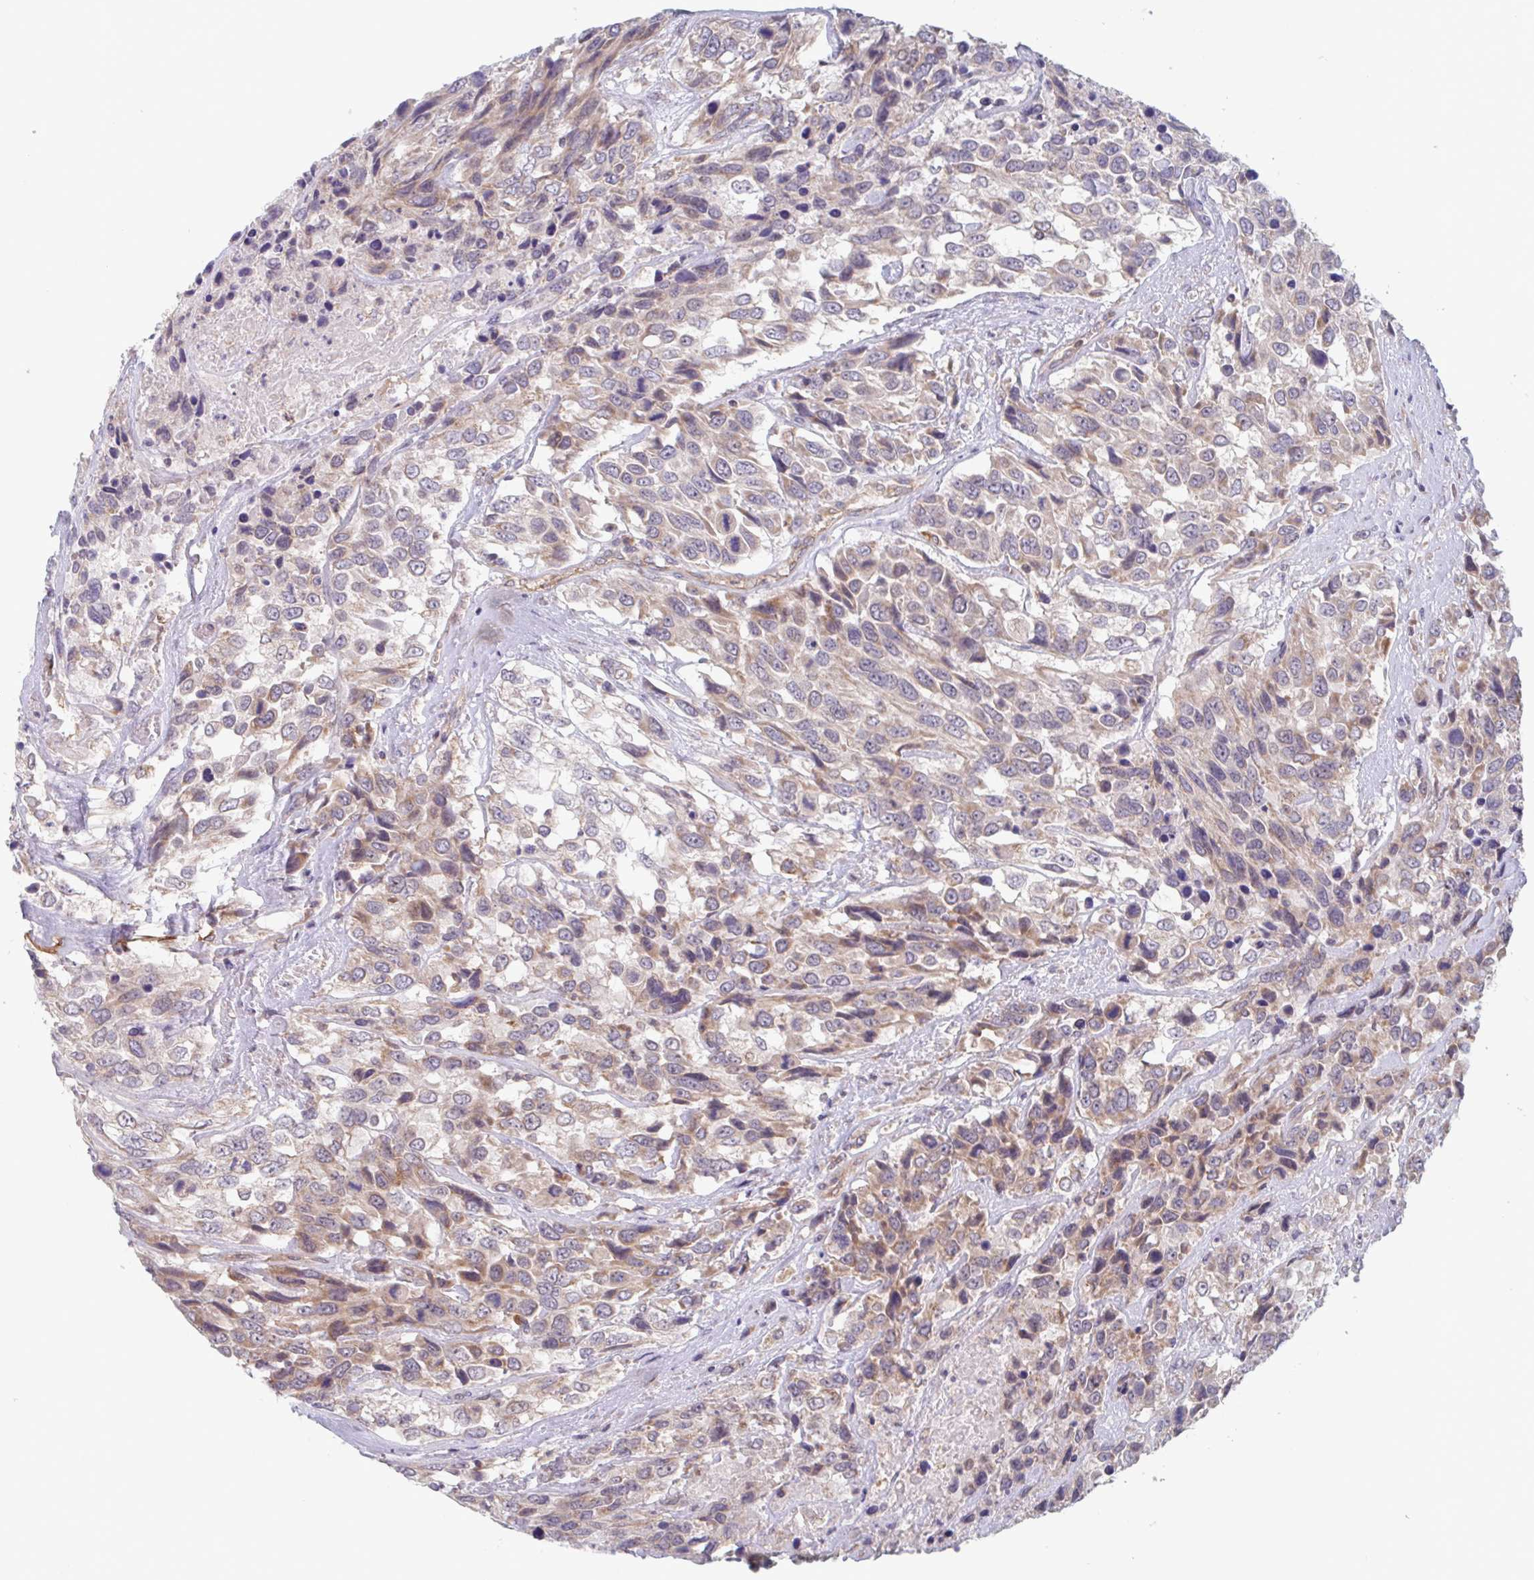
{"staining": {"intensity": "moderate", "quantity": ">75%", "location": "cytoplasmic/membranous"}, "tissue": "urothelial cancer", "cell_type": "Tumor cells", "image_type": "cancer", "snomed": [{"axis": "morphology", "description": "Urothelial carcinoma, High grade"}, {"axis": "topography", "description": "Urinary bladder"}], "caption": "Urothelial cancer stained with immunohistochemistry (IHC) reveals moderate cytoplasmic/membranous positivity in about >75% of tumor cells. Nuclei are stained in blue.", "gene": "SURF1", "patient": {"sex": "female", "age": 70}}